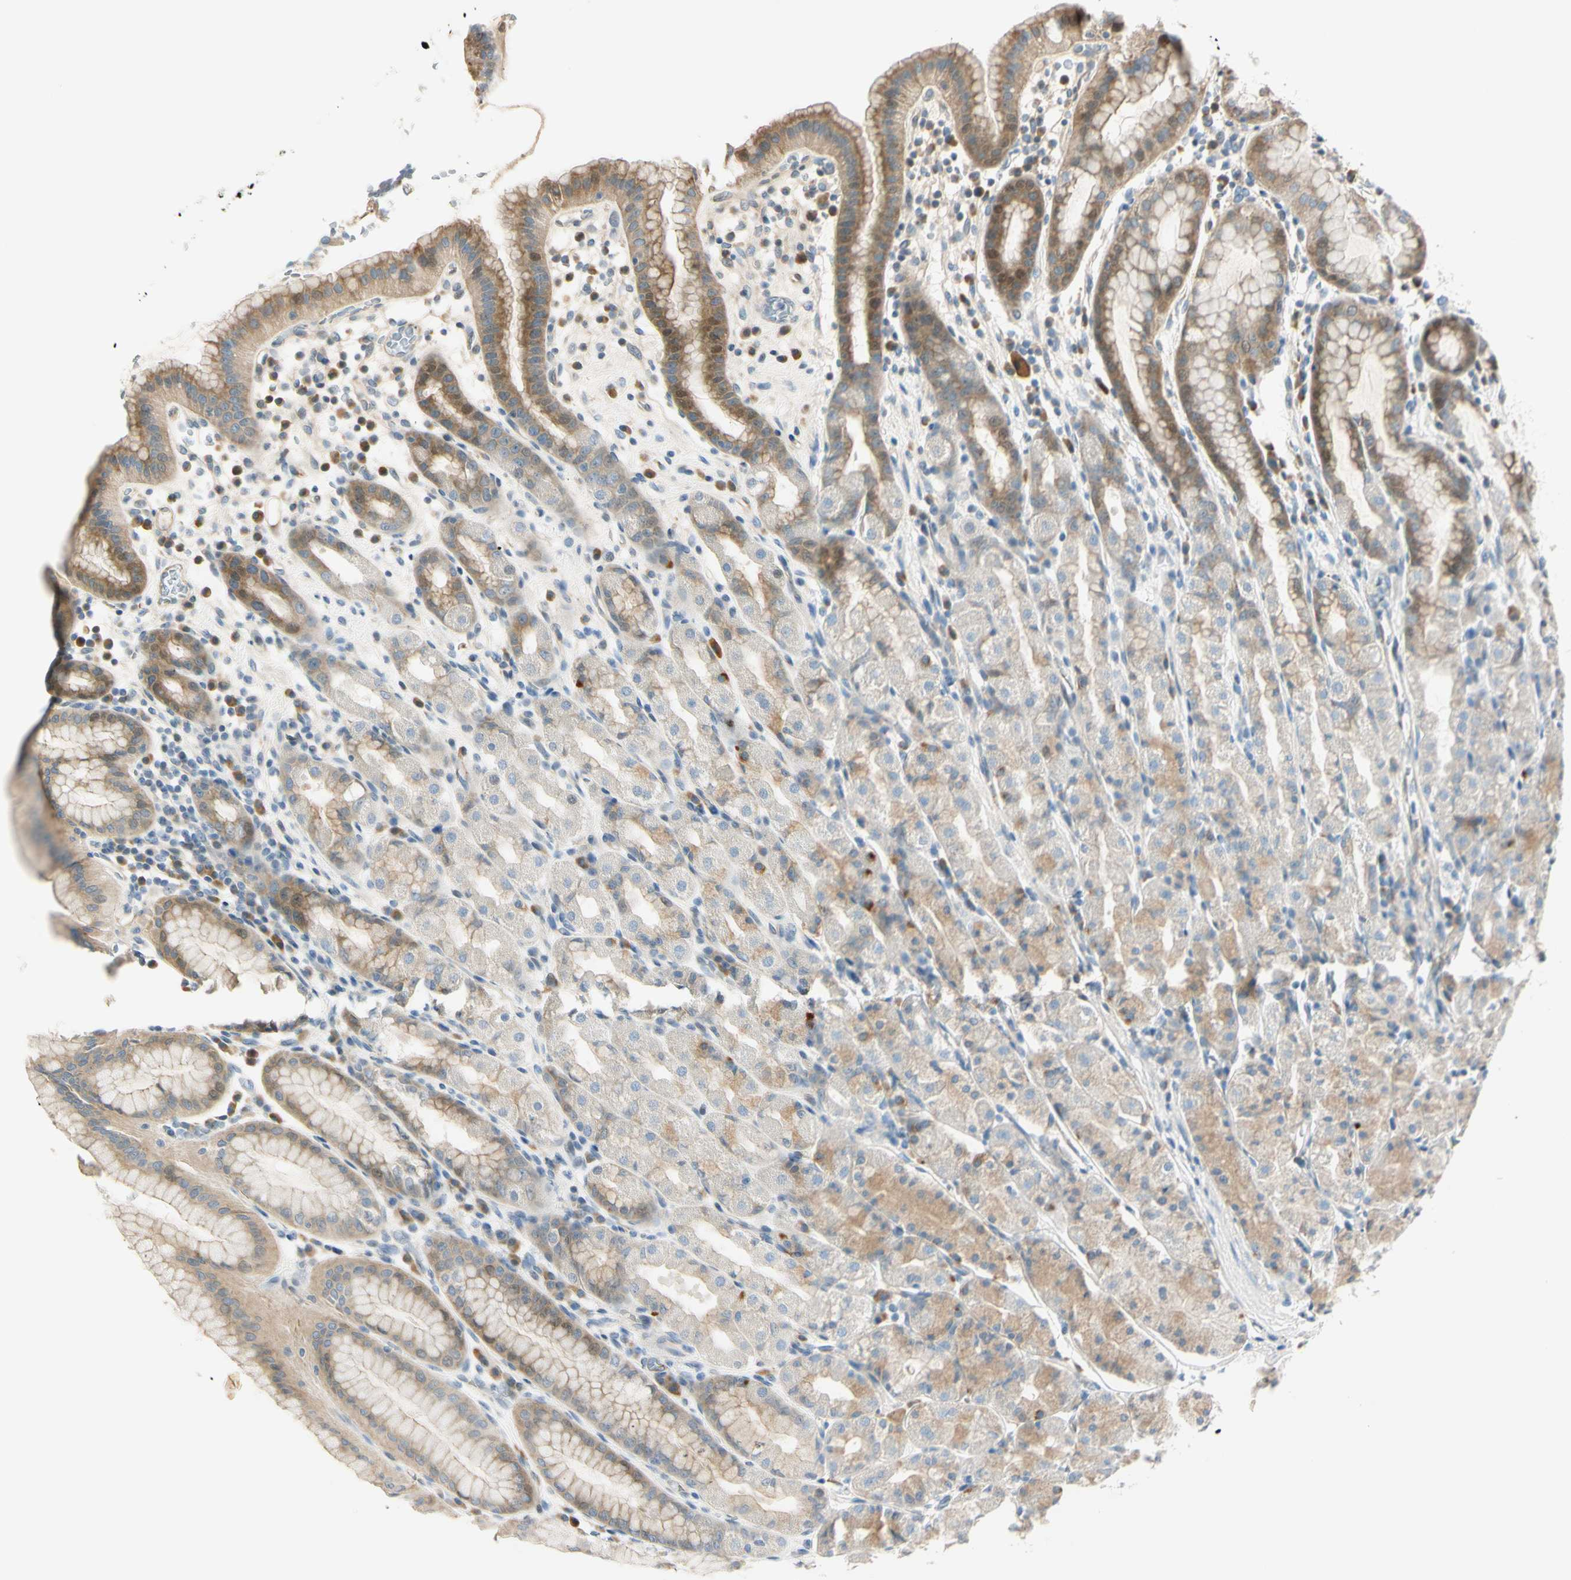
{"staining": {"intensity": "moderate", "quantity": "25%-75%", "location": "cytoplasmic/membranous,nuclear"}, "tissue": "stomach", "cell_type": "Glandular cells", "image_type": "normal", "snomed": [{"axis": "morphology", "description": "Normal tissue, NOS"}, {"axis": "topography", "description": "Stomach, upper"}], "caption": "IHC (DAB (3,3'-diaminobenzidine)) staining of benign stomach reveals moderate cytoplasmic/membranous,nuclear protein staining in approximately 25%-75% of glandular cells. Nuclei are stained in blue.", "gene": "NPDC1", "patient": {"sex": "male", "age": 68}}